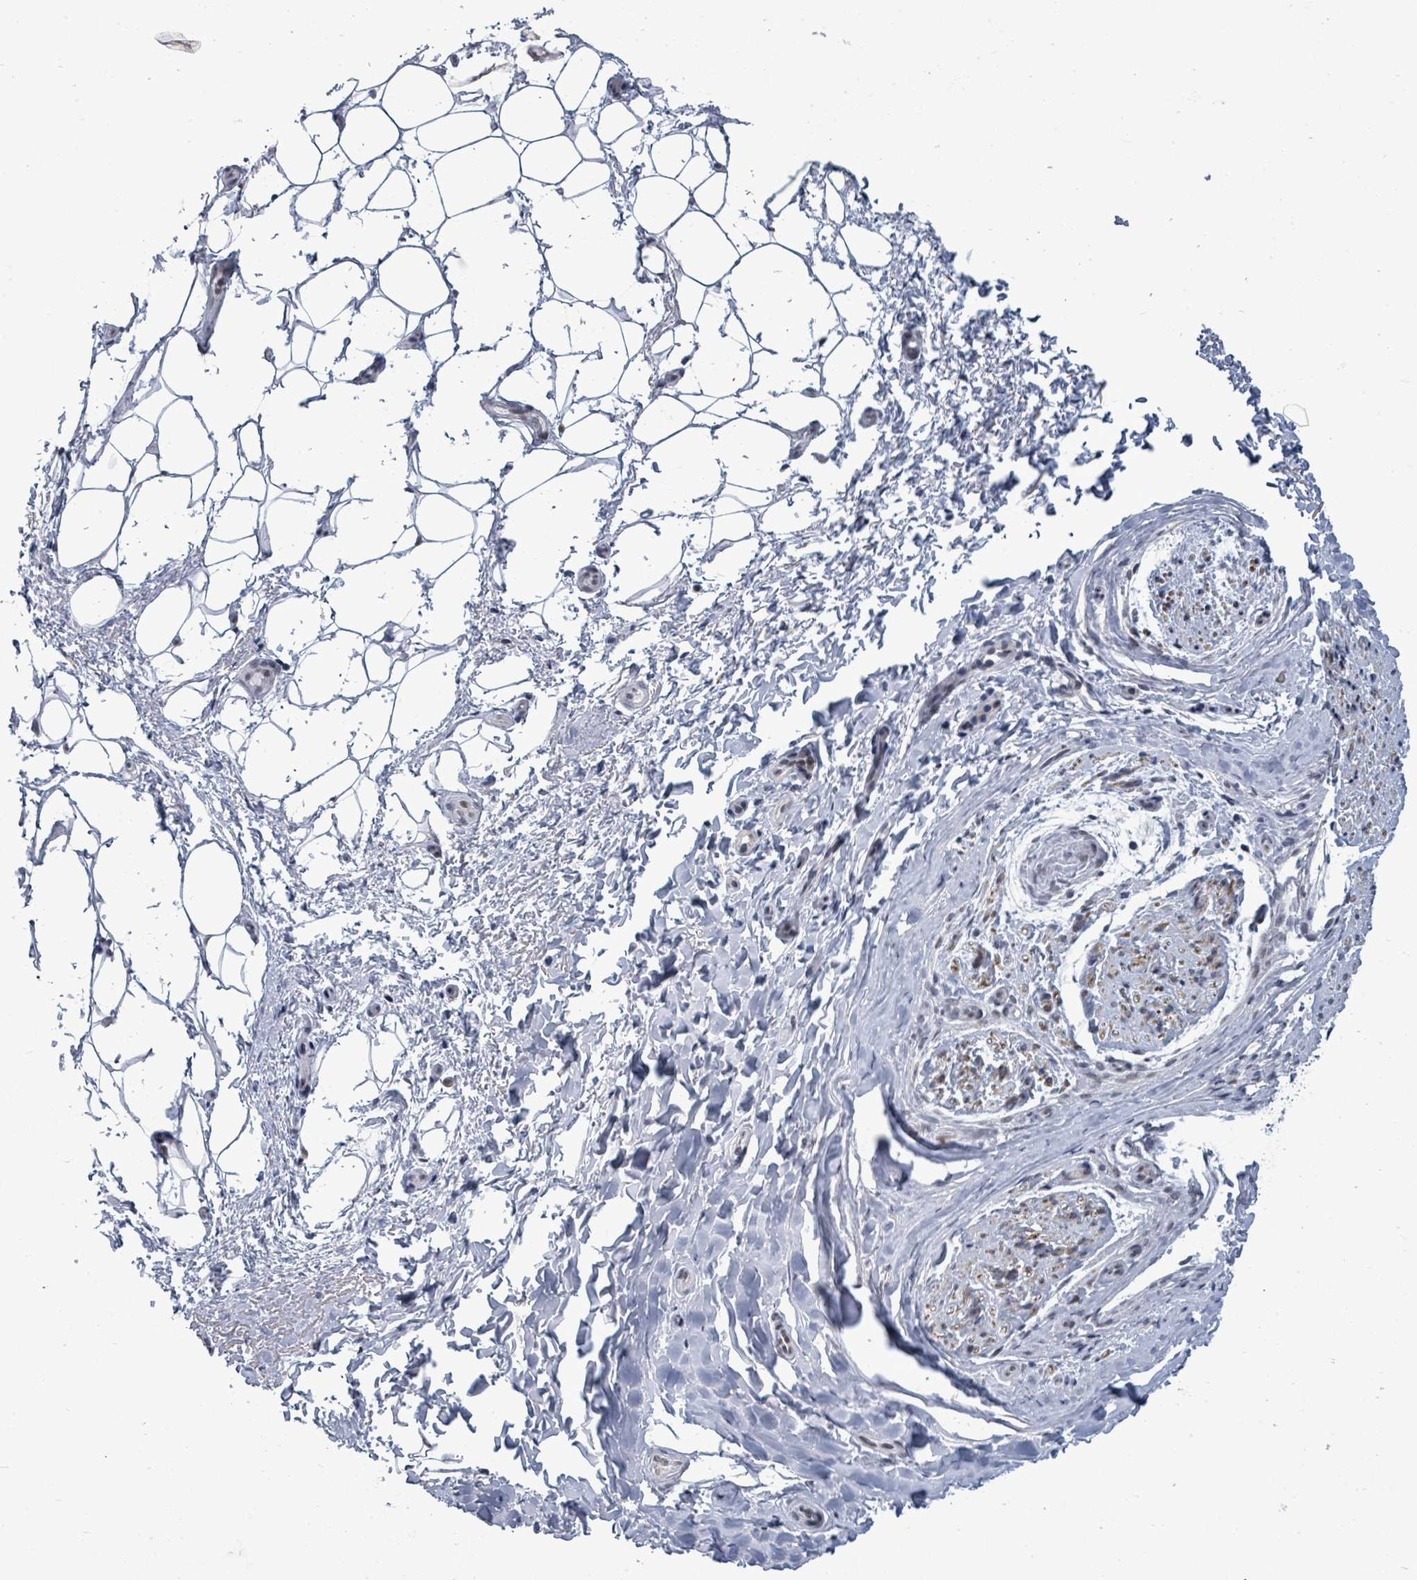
{"staining": {"intensity": "negative", "quantity": "none", "location": "none"}, "tissue": "adipose tissue", "cell_type": "Adipocytes", "image_type": "normal", "snomed": [{"axis": "morphology", "description": "Normal tissue, NOS"}, {"axis": "topography", "description": "Peripheral nerve tissue"}], "caption": "A high-resolution photomicrograph shows immunohistochemistry (IHC) staining of unremarkable adipose tissue, which displays no significant staining in adipocytes. (DAB (3,3'-diaminobenzidine) IHC visualized using brightfield microscopy, high magnification).", "gene": "BIVM", "patient": {"sex": "female", "age": 61}}